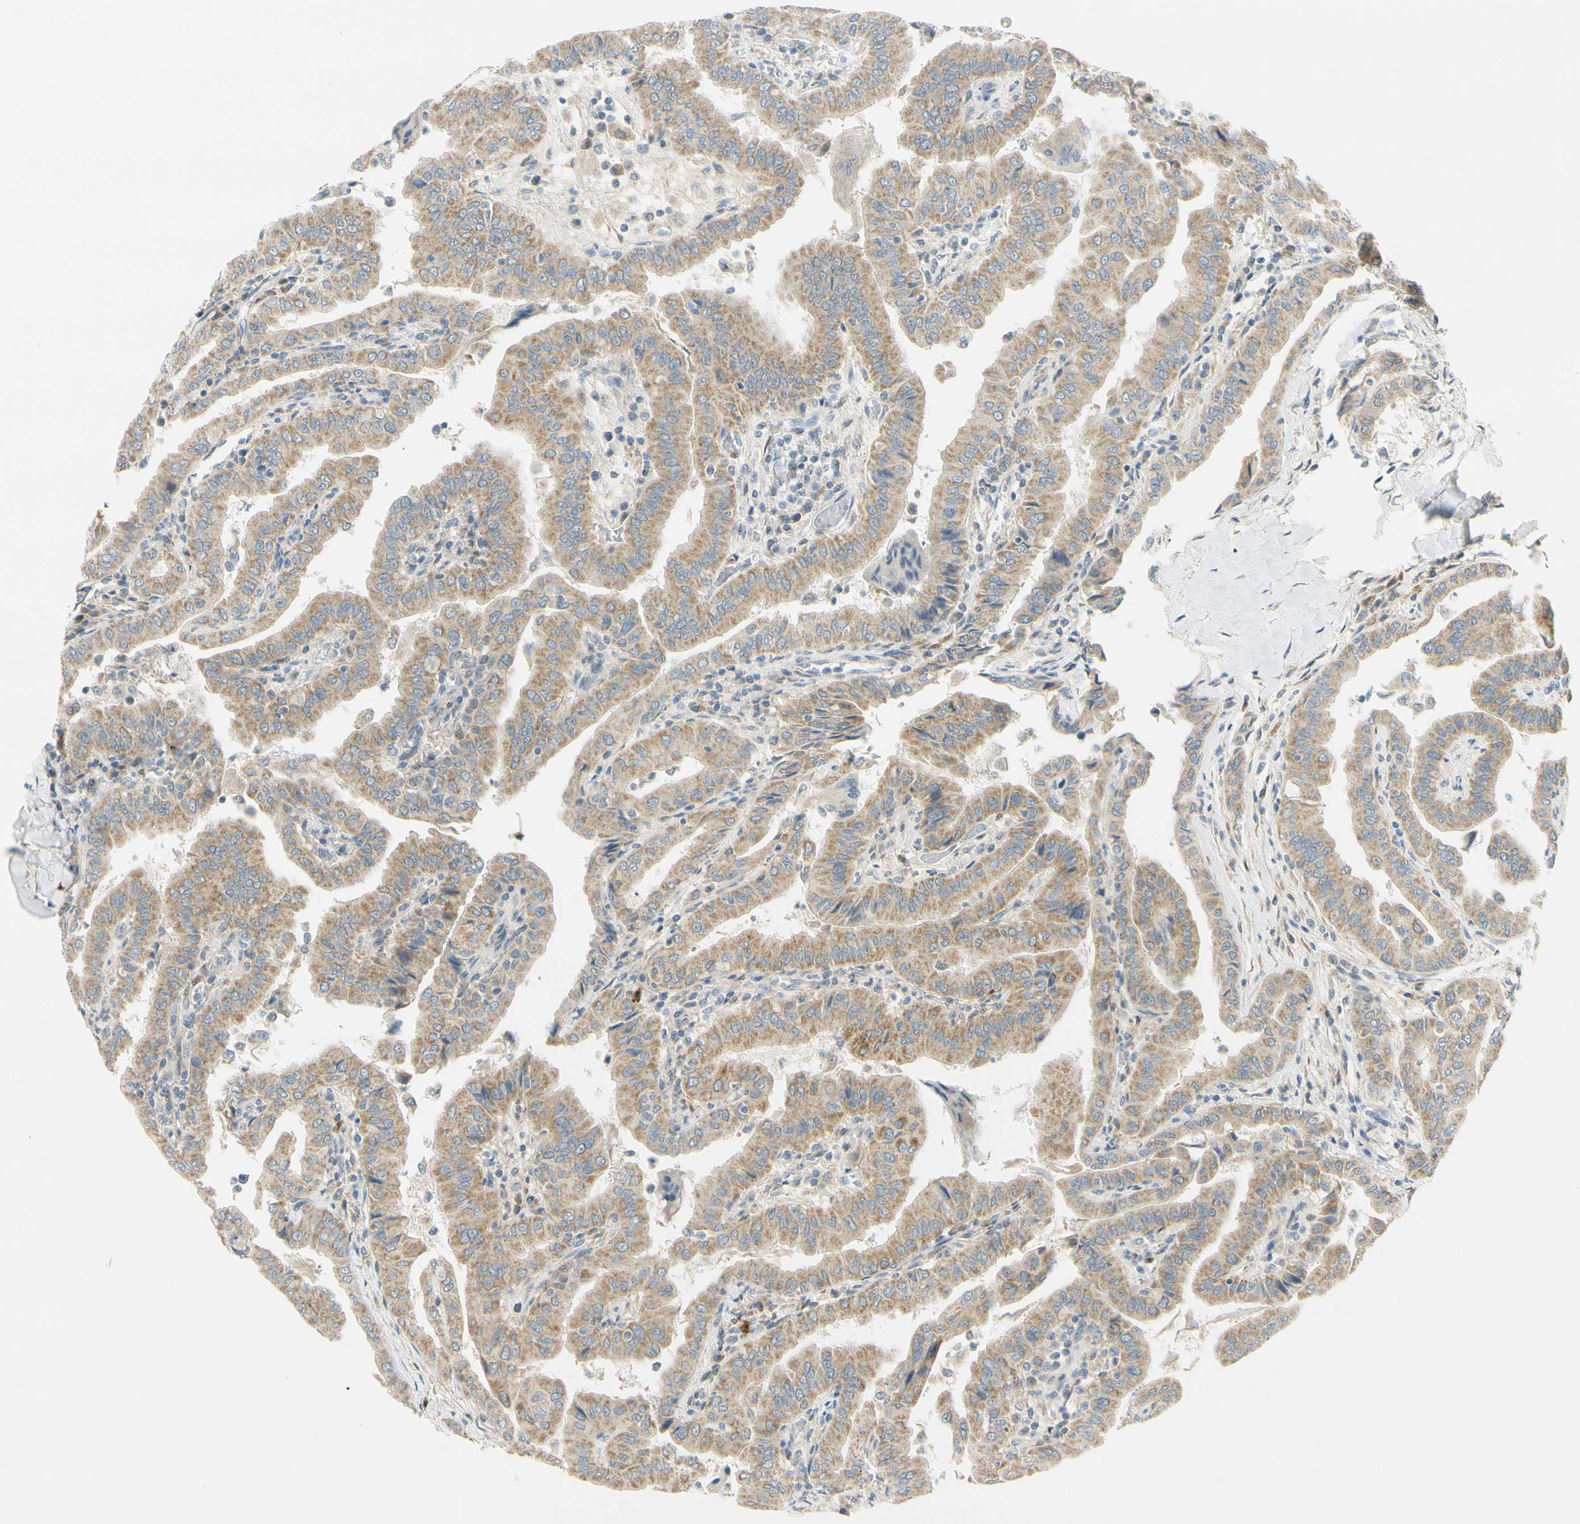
{"staining": {"intensity": "weak", "quantity": ">75%", "location": "cytoplasmic/membranous"}, "tissue": "thyroid cancer", "cell_type": "Tumor cells", "image_type": "cancer", "snomed": [{"axis": "morphology", "description": "Papillary adenocarcinoma, NOS"}, {"axis": "topography", "description": "Thyroid gland"}], "caption": "High-power microscopy captured an IHC micrograph of thyroid papillary adenocarcinoma, revealing weak cytoplasmic/membranous staining in about >75% of tumor cells.", "gene": "FHL2", "patient": {"sex": "male", "age": 33}}